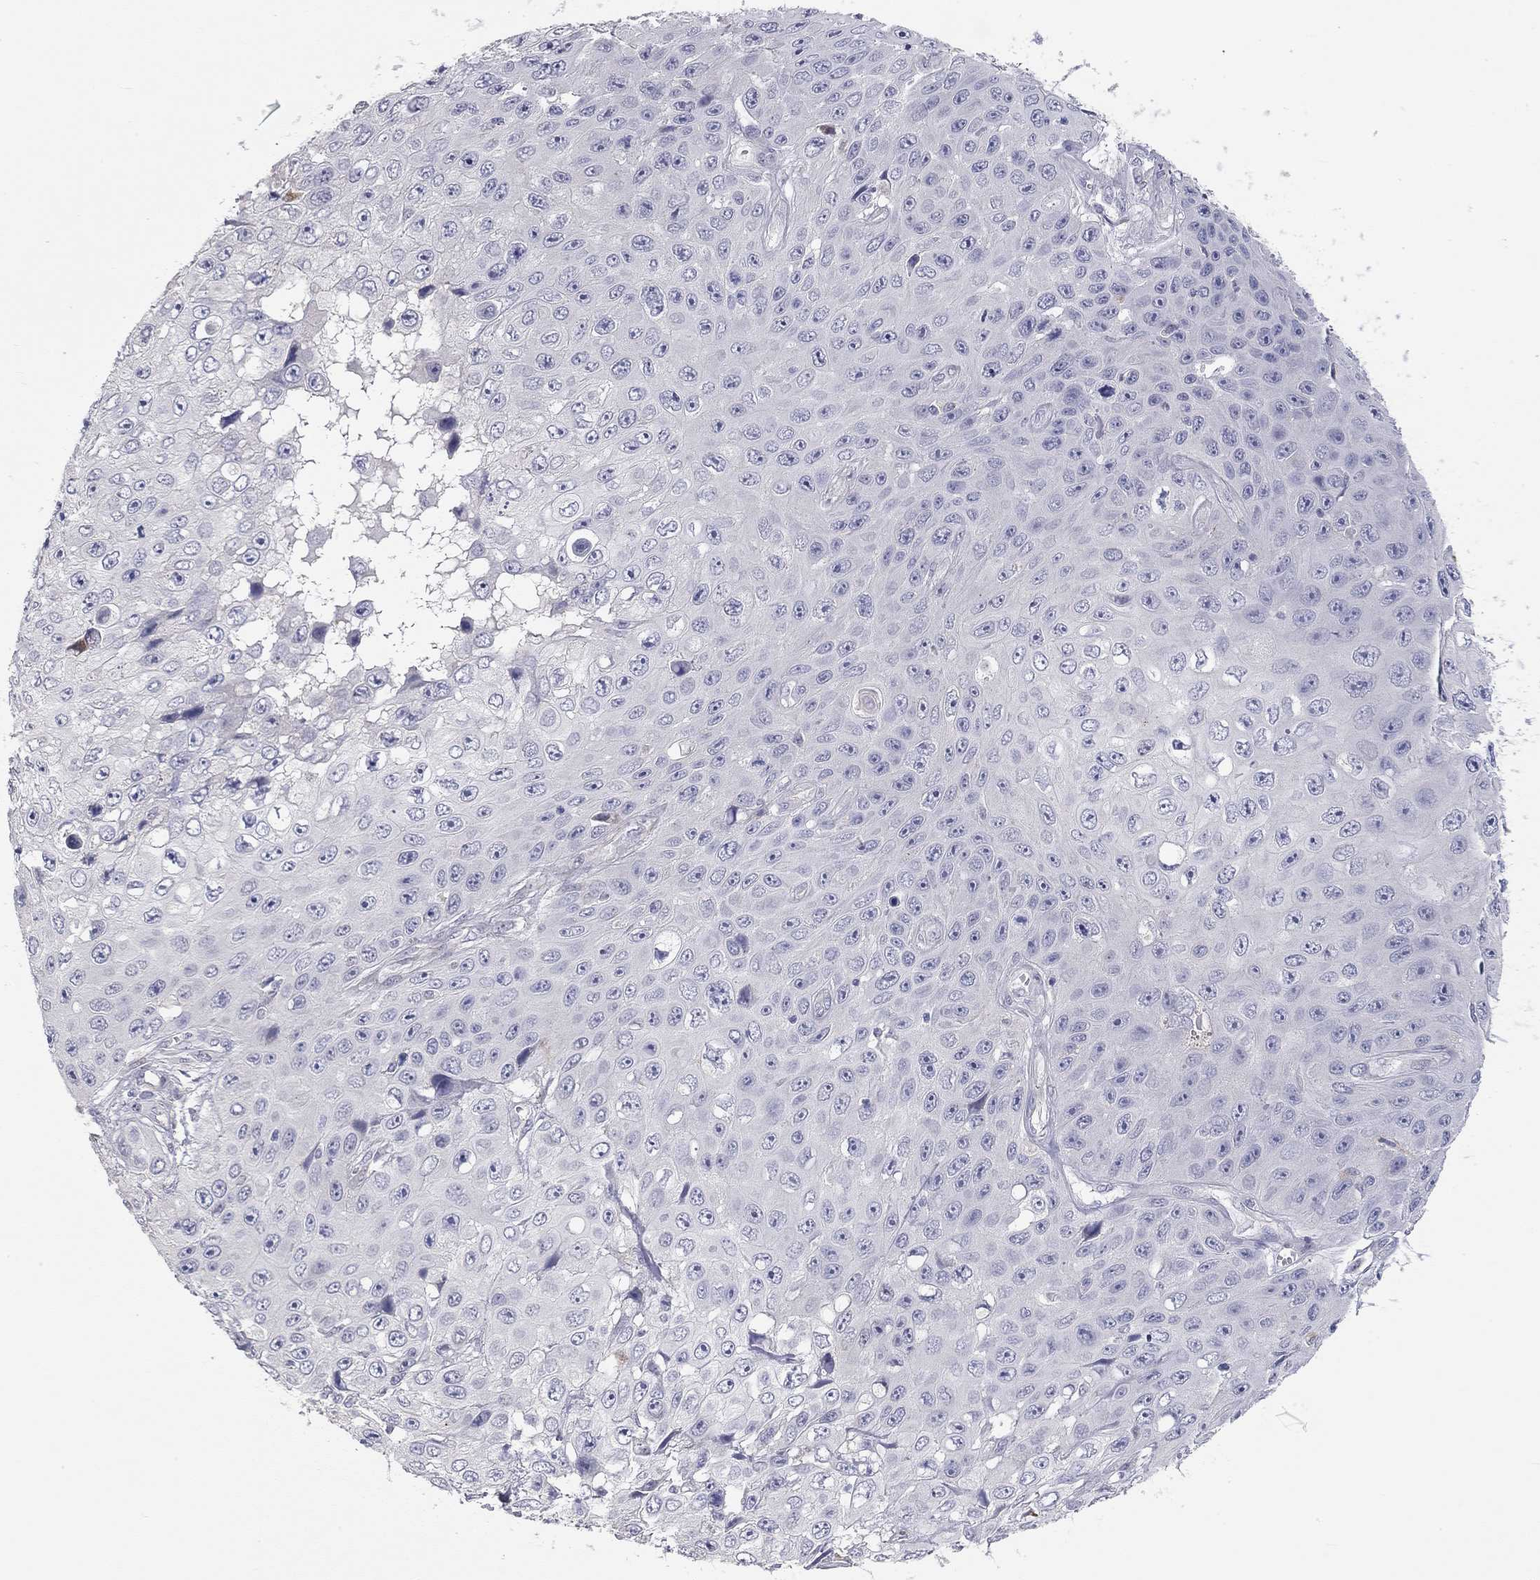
{"staining": {"intensity": "negative", "quantity": "none", "location": "none"}, "tissue": "skin cancer", "cell_type": "Tumor cells", "image_type": "cancer", "snomed": [{"axis": "morphology", "description": "Squamous cell carcinoma, NOS"}, {"axis": "topography", "description": "Skin"}], "caption": "Micrograph shows no protein staining in tumor cells of skin squamous cell carcinoma tissue. The staining was performed using DAB (3,3'-diaminobenzidine) to visualize the protein expression in brown, while the nuclei were stained in blue with hematoxylin (Magnification: 20x).", "gene": "PAPSS2", "patient": {"sex": "male", "age": 82}}